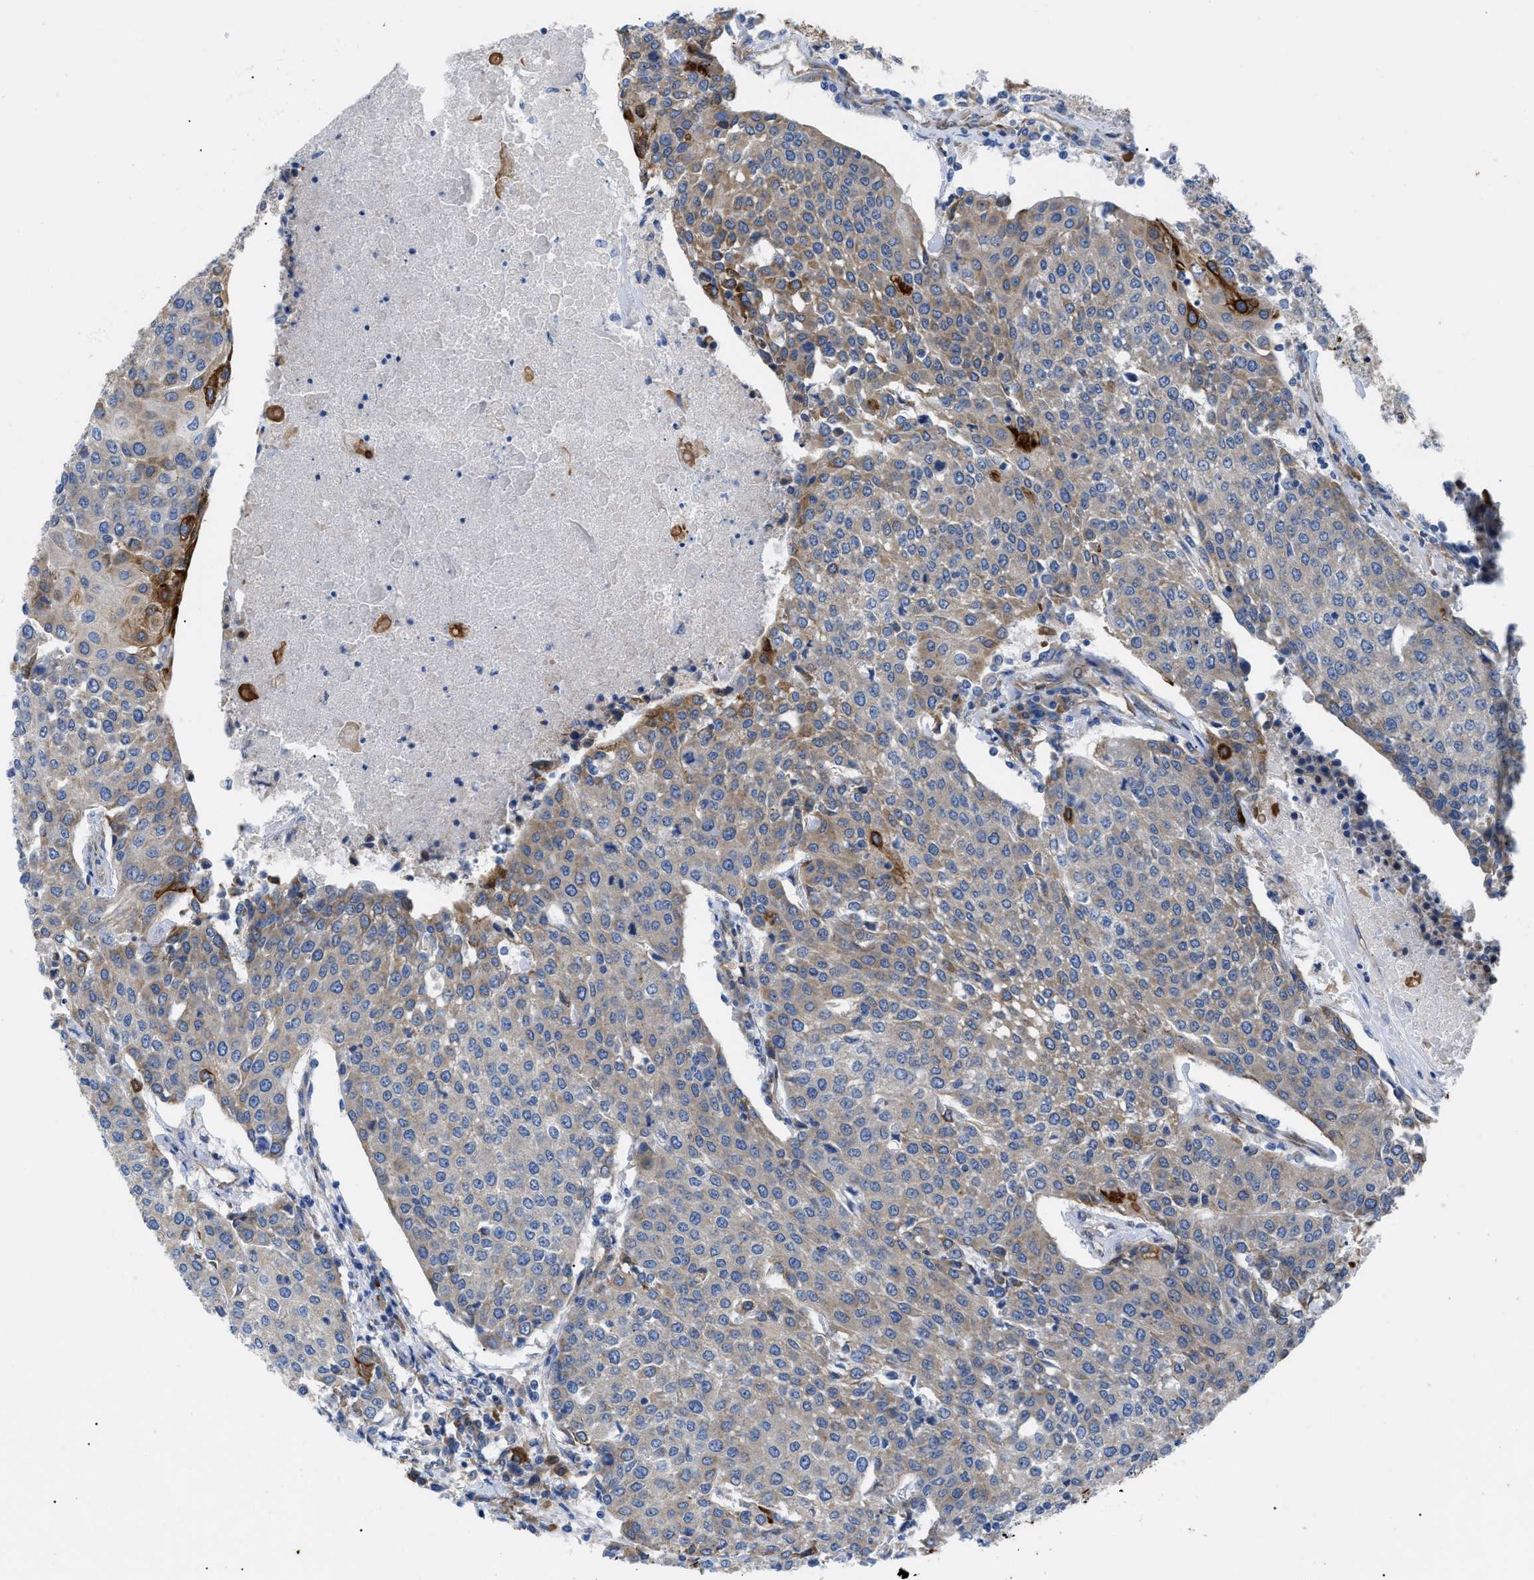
{"staining": {"intensity": "strong", "quantity": "<25%", "location": "cytoplasmic/membranous"}, "tissue": "urothelial cancer", "cell_type": "Tumor cells", "image_type": "cancer", "snomed": [{"axis": "morphology", "description": "Urothelial carcinoma, High grade"}, {"axis": "topography", "description": "Urinary bladder"}], "caption": "A micrograph of human urothelial cancer stained for a protein exhibits strong cytoplasmic/membranous brown staining in tumor cells. (Stains: DAB in brown, nuclei in blue, Microscopy: brightfield microscopy at high magnification).", "gene": "HSPB8", "patient": {"sex": "female", "age": 85}}